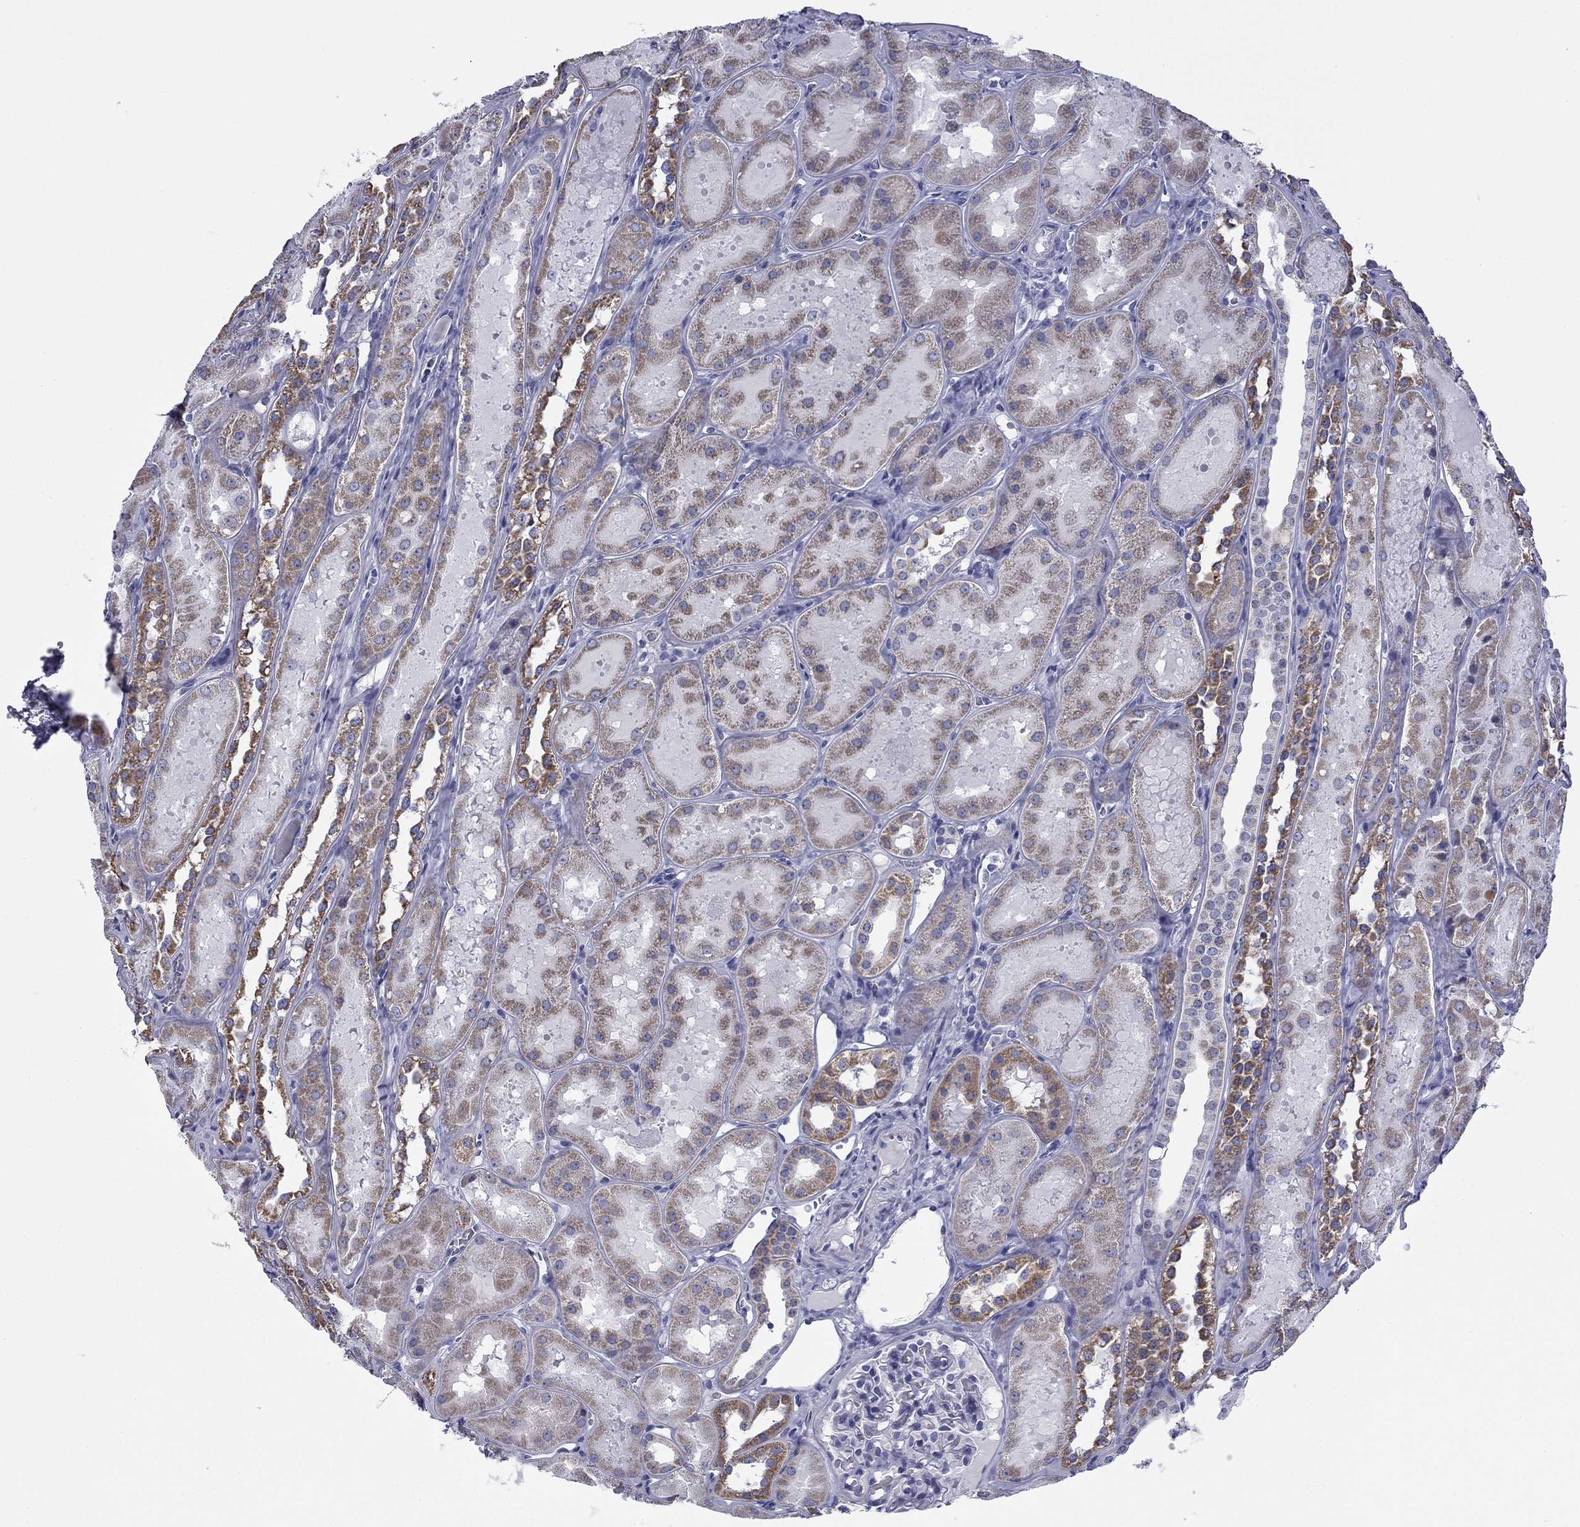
{"staining": {"intensity": "negative", "quantity": "none", "location": "none"}, "tissue": "kidney", "cell_type": "Cells in glomeruli", "image_type": "normal", "snomed": [{"axis": "morphology", "description": "Normal tissue, NOS"}, {"axis": "topography", "description": "Kidney"}, {"axis": "topography", "description": "Urinary bladder"}], "caption": "Kidney stained for a protein using immunohistochemistry demonstrates no expression cells in glomeruli.", "gene": "ZP2", "patient": {"sex": "male", "age": 16}}